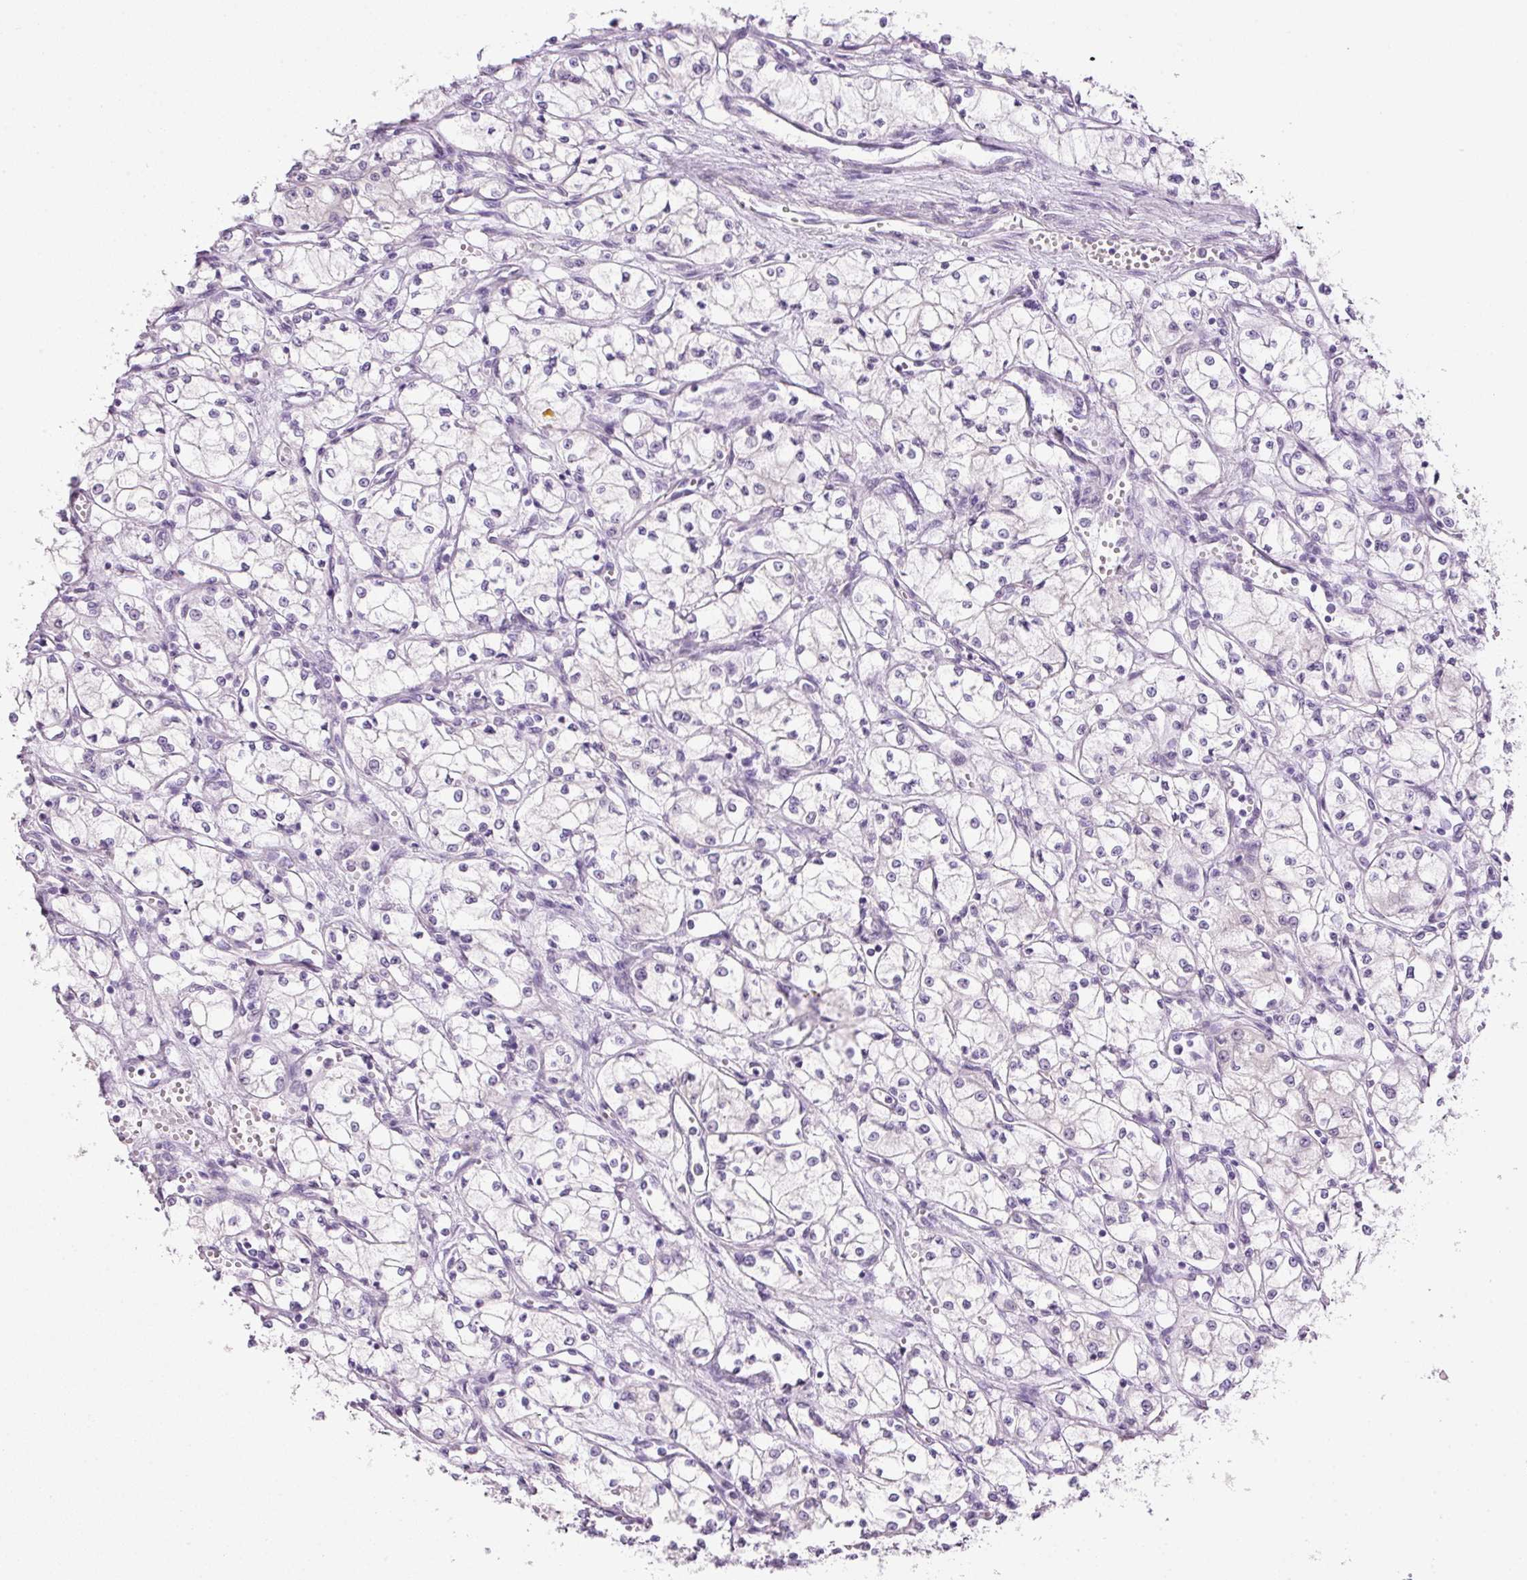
{"staining": {"intensity": "negative", "quantity": "none", "location": "none"}, "tissue": "renal cancer", "cell_type": "Tumor cells", "image_type": "cancer", "snomed": [{"axis": "morphology", "description": "Normal tissue, NOS"}, {"axis": "morphology", "description": "Adenocarcinoma, NOS"}, {"axis": "topography", "description": "Kidney"}], "caption": "High power microscopy micrograph of an immunohistochemistry (IHC) photomicrograph of renal cancer, revealing no significant staining in tumor cells.", "gene": "SRC", "patient": {"sex": "male", "age": 59}}